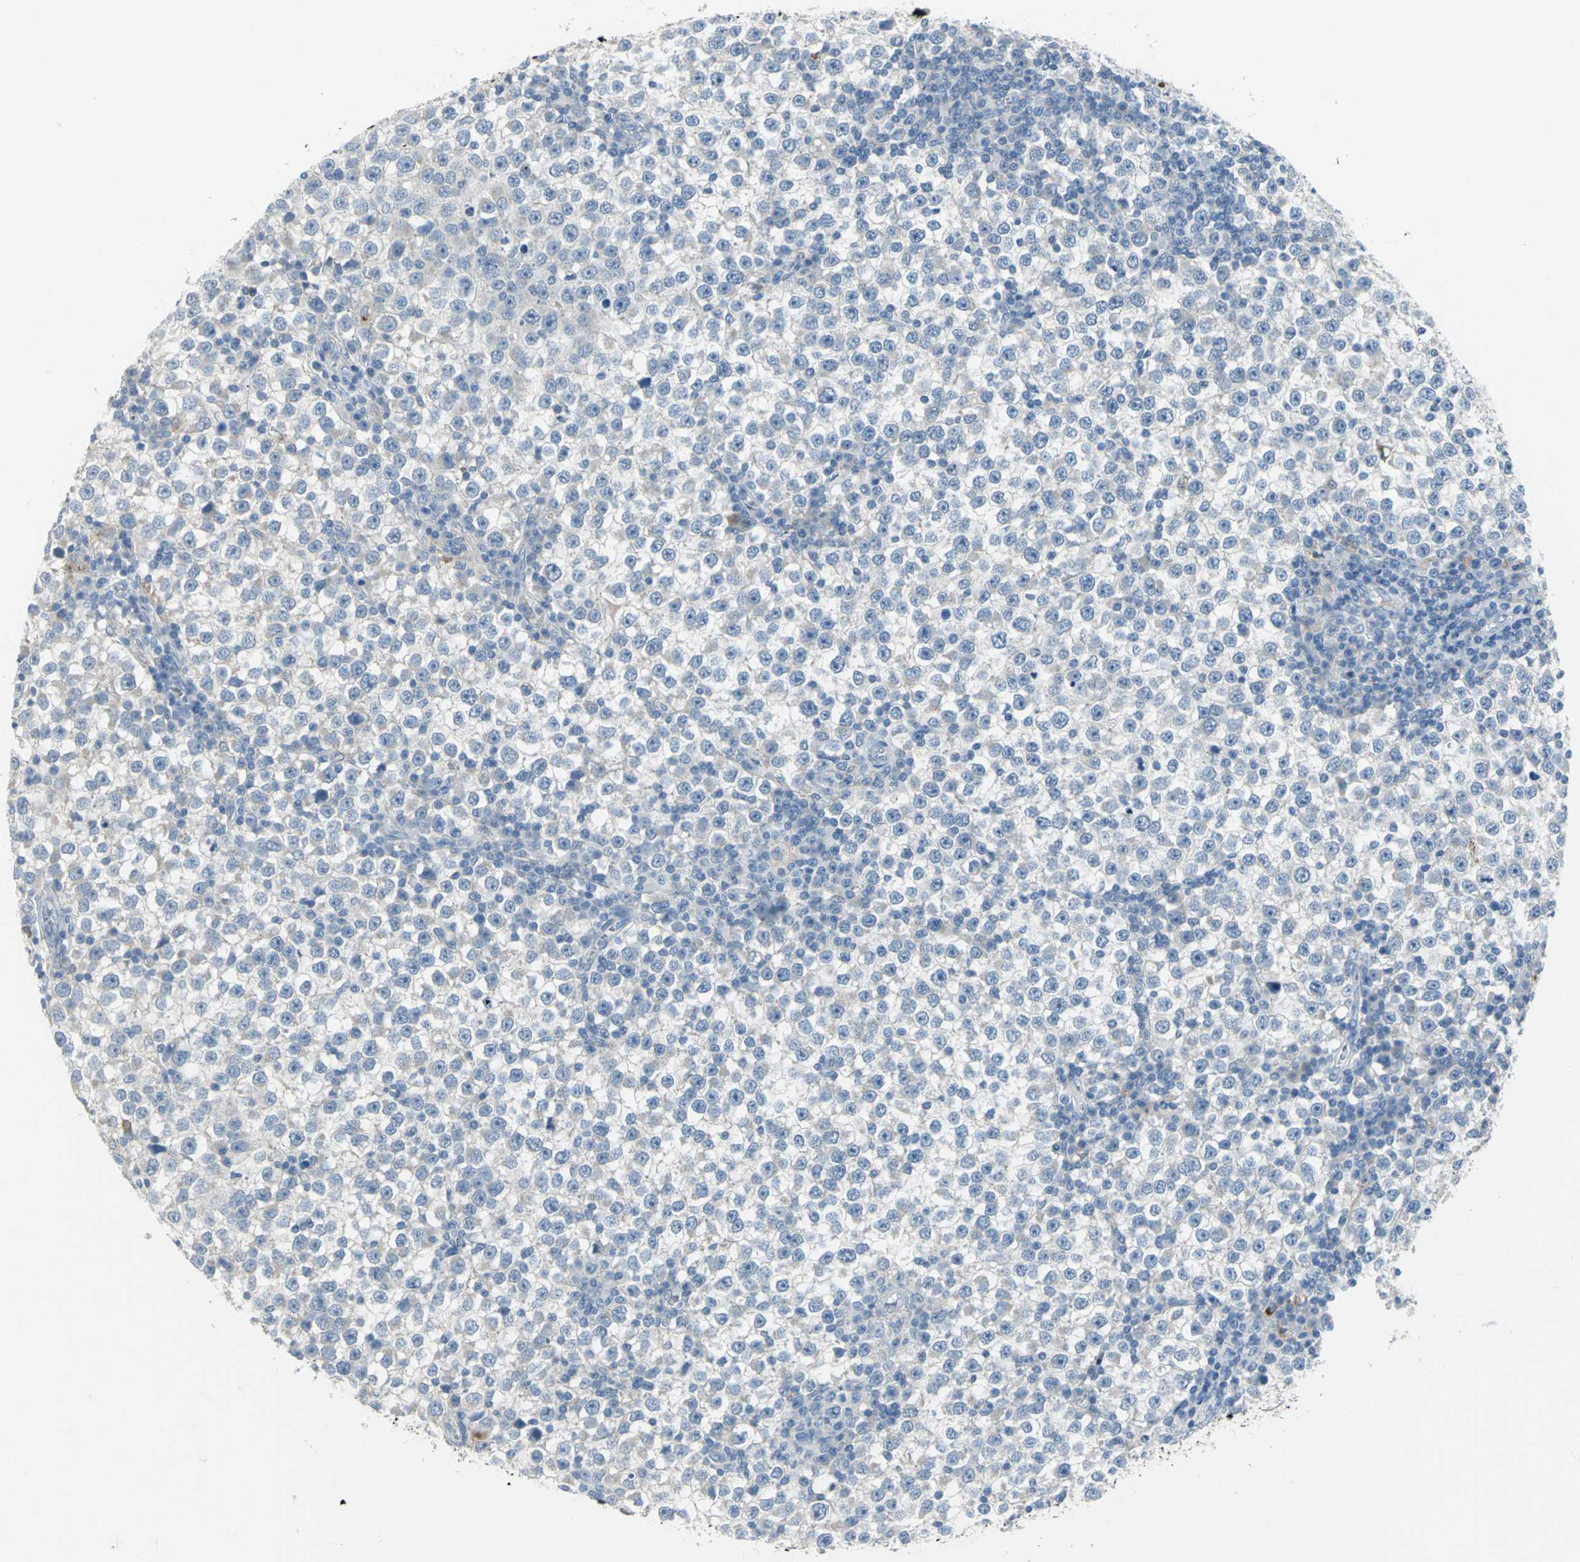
{"staining": {"intensity": "negative", "quantity": "none", "location": "none"}, "tissue": "testis cancer", "cell_type": "Tumor cells", "image_type": "cancer", "snomed": [{"axis": "morphology", "description": "Seminoma, NOS"}, {"axis": "topography", "description": "Testis"}], "caption": "Image shows no significant protein positivity in tumor cells of testis cancer (seminoma). (DAB immunohistochemistry (IHC), high magnification).", "gene": "PTGDS", "patient": {"sex": "male", "age": 65}}